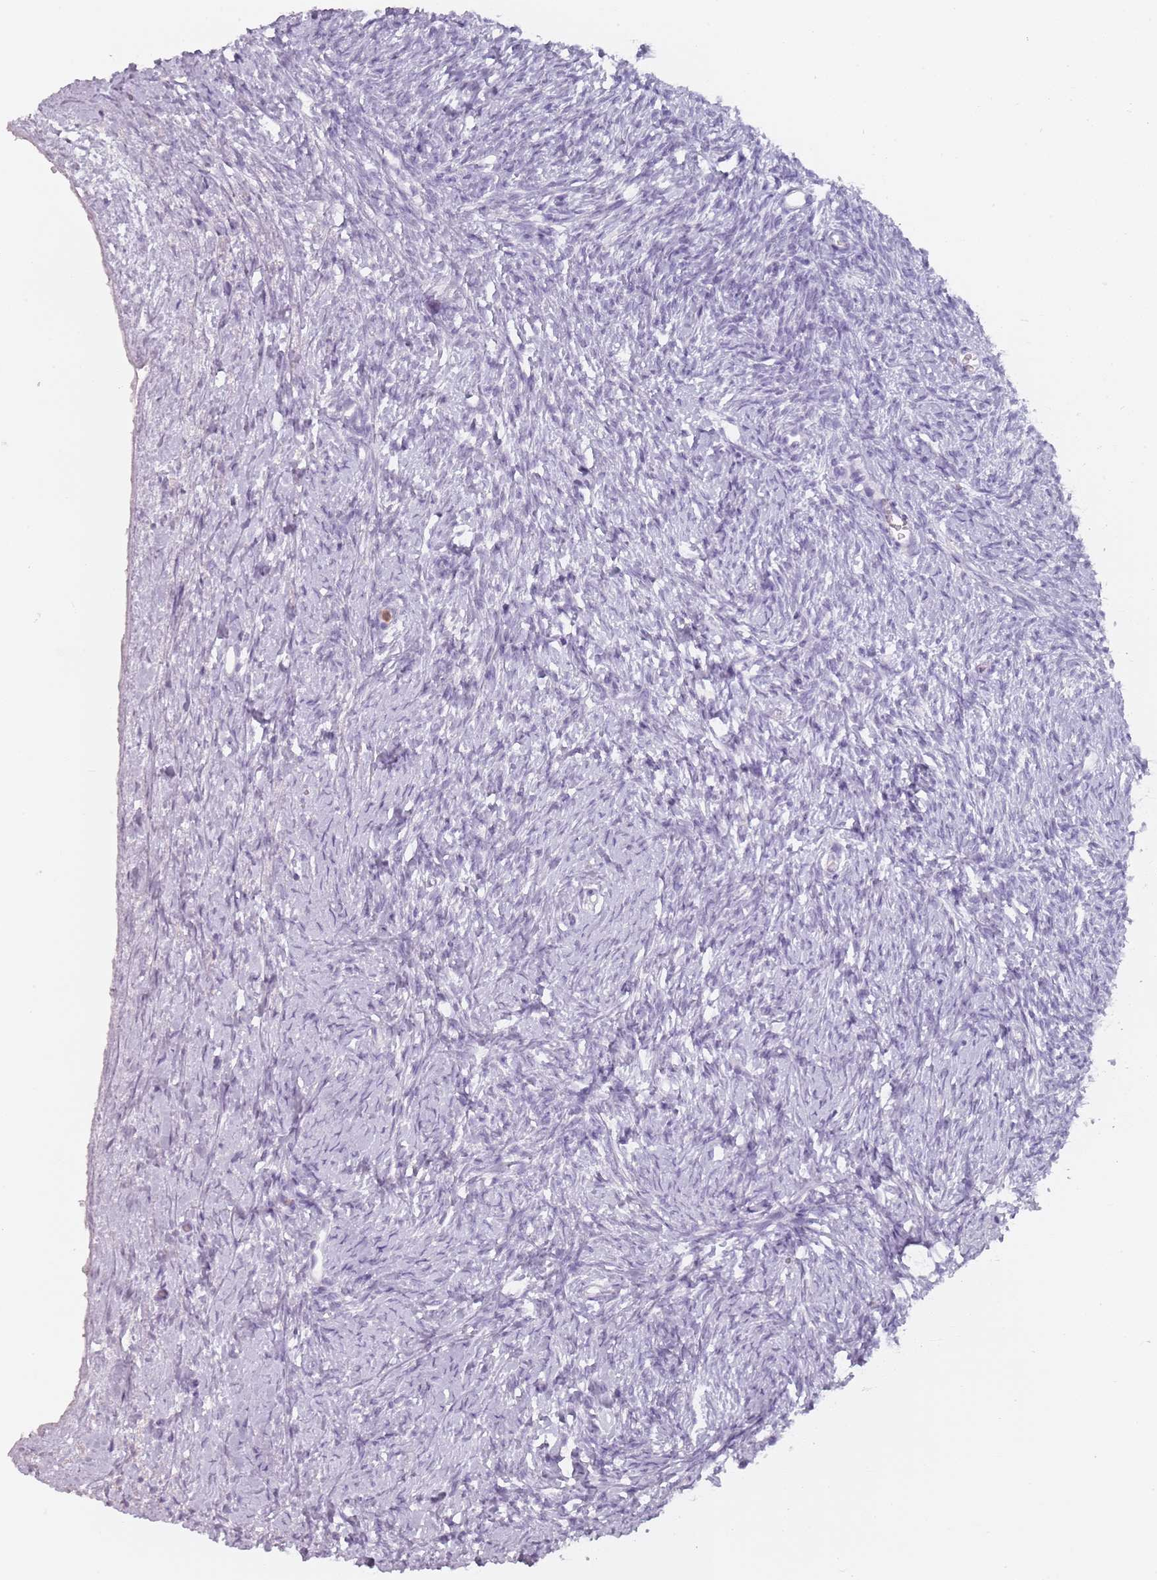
{"staining": {"intensity": "negative", "quantity": "none", "location": "none"}, "tissue": "ovary", "cell_type": "Ovarian stroma cells", "image_type": "normal", "snomed": [{"axis": "morphology", "description": "Normal tissue, NOS"}, {"axis": "morphology", "description": "Developmental malformation"}, {"axis": "topography", "description": "Ovary"}], "caption": "IHC of benign ovary displays no staining in ovarian stroma cells.", "gene": "ZNF584", "patient": {"sex": "female", "age": 39}}